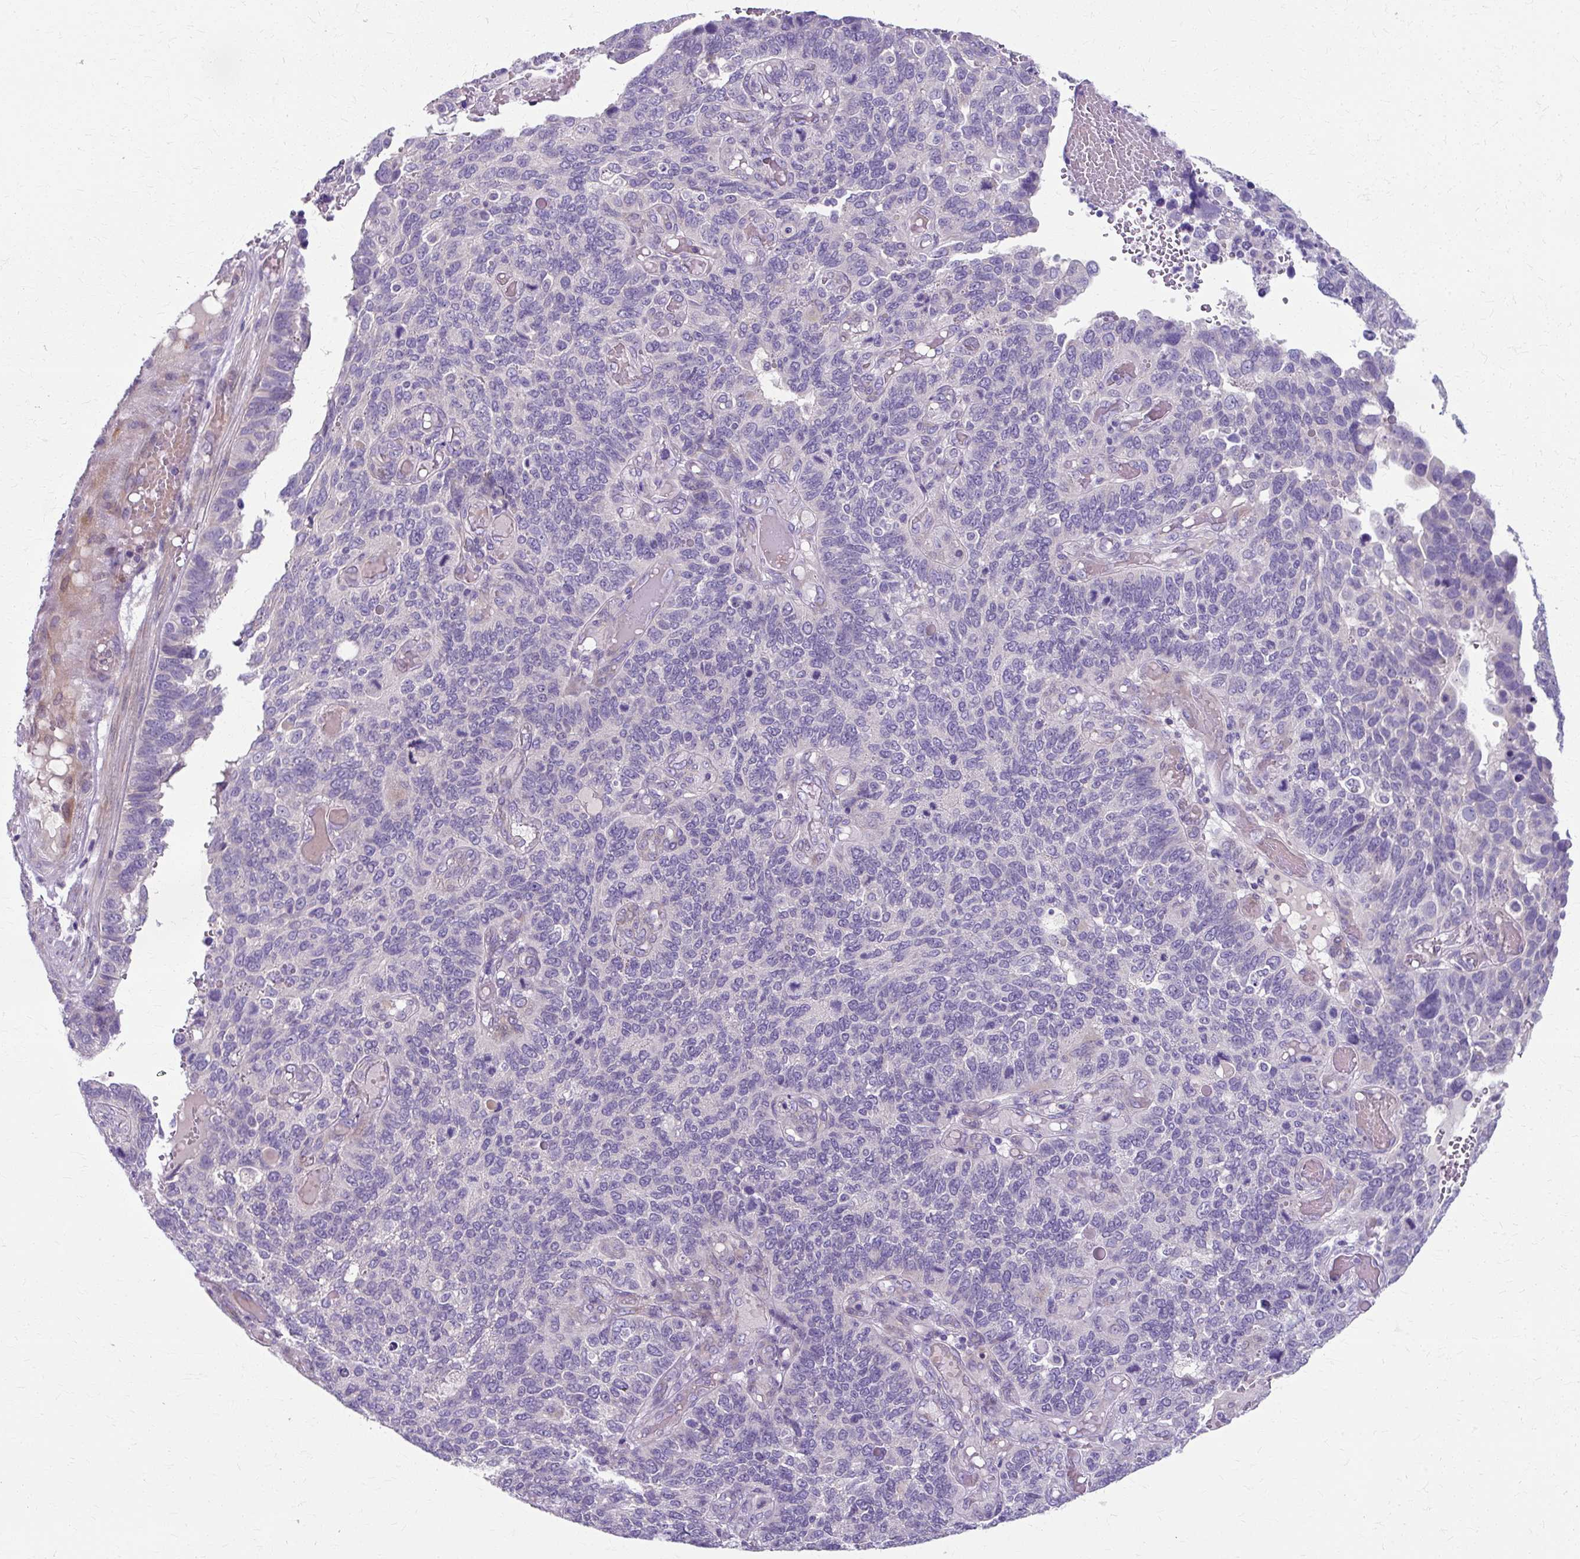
{"staining": {"intensity": "negative", "quantity": "none", "location": "none"}, "tissue": "endometrial cancer", "cell_type": "Tumor cells", "image_type": "cancer", "snomed": [{"axis": "morphology", "description": "Adenocarcinoma, NOS"}, {"axis": "topography", "description": "Endometrium"}], "caption": "High power microscopy histopathology image of an immunohistochemistry histopathology image of adenocarcinoma (endometrial), revealing no significant staining in tumor cells. (DAB immunohistochemistry visualized using brightfield microscopy, high magnification).", "gene": "ZNF555", "patient": {"sex": "female", "age": 66}}